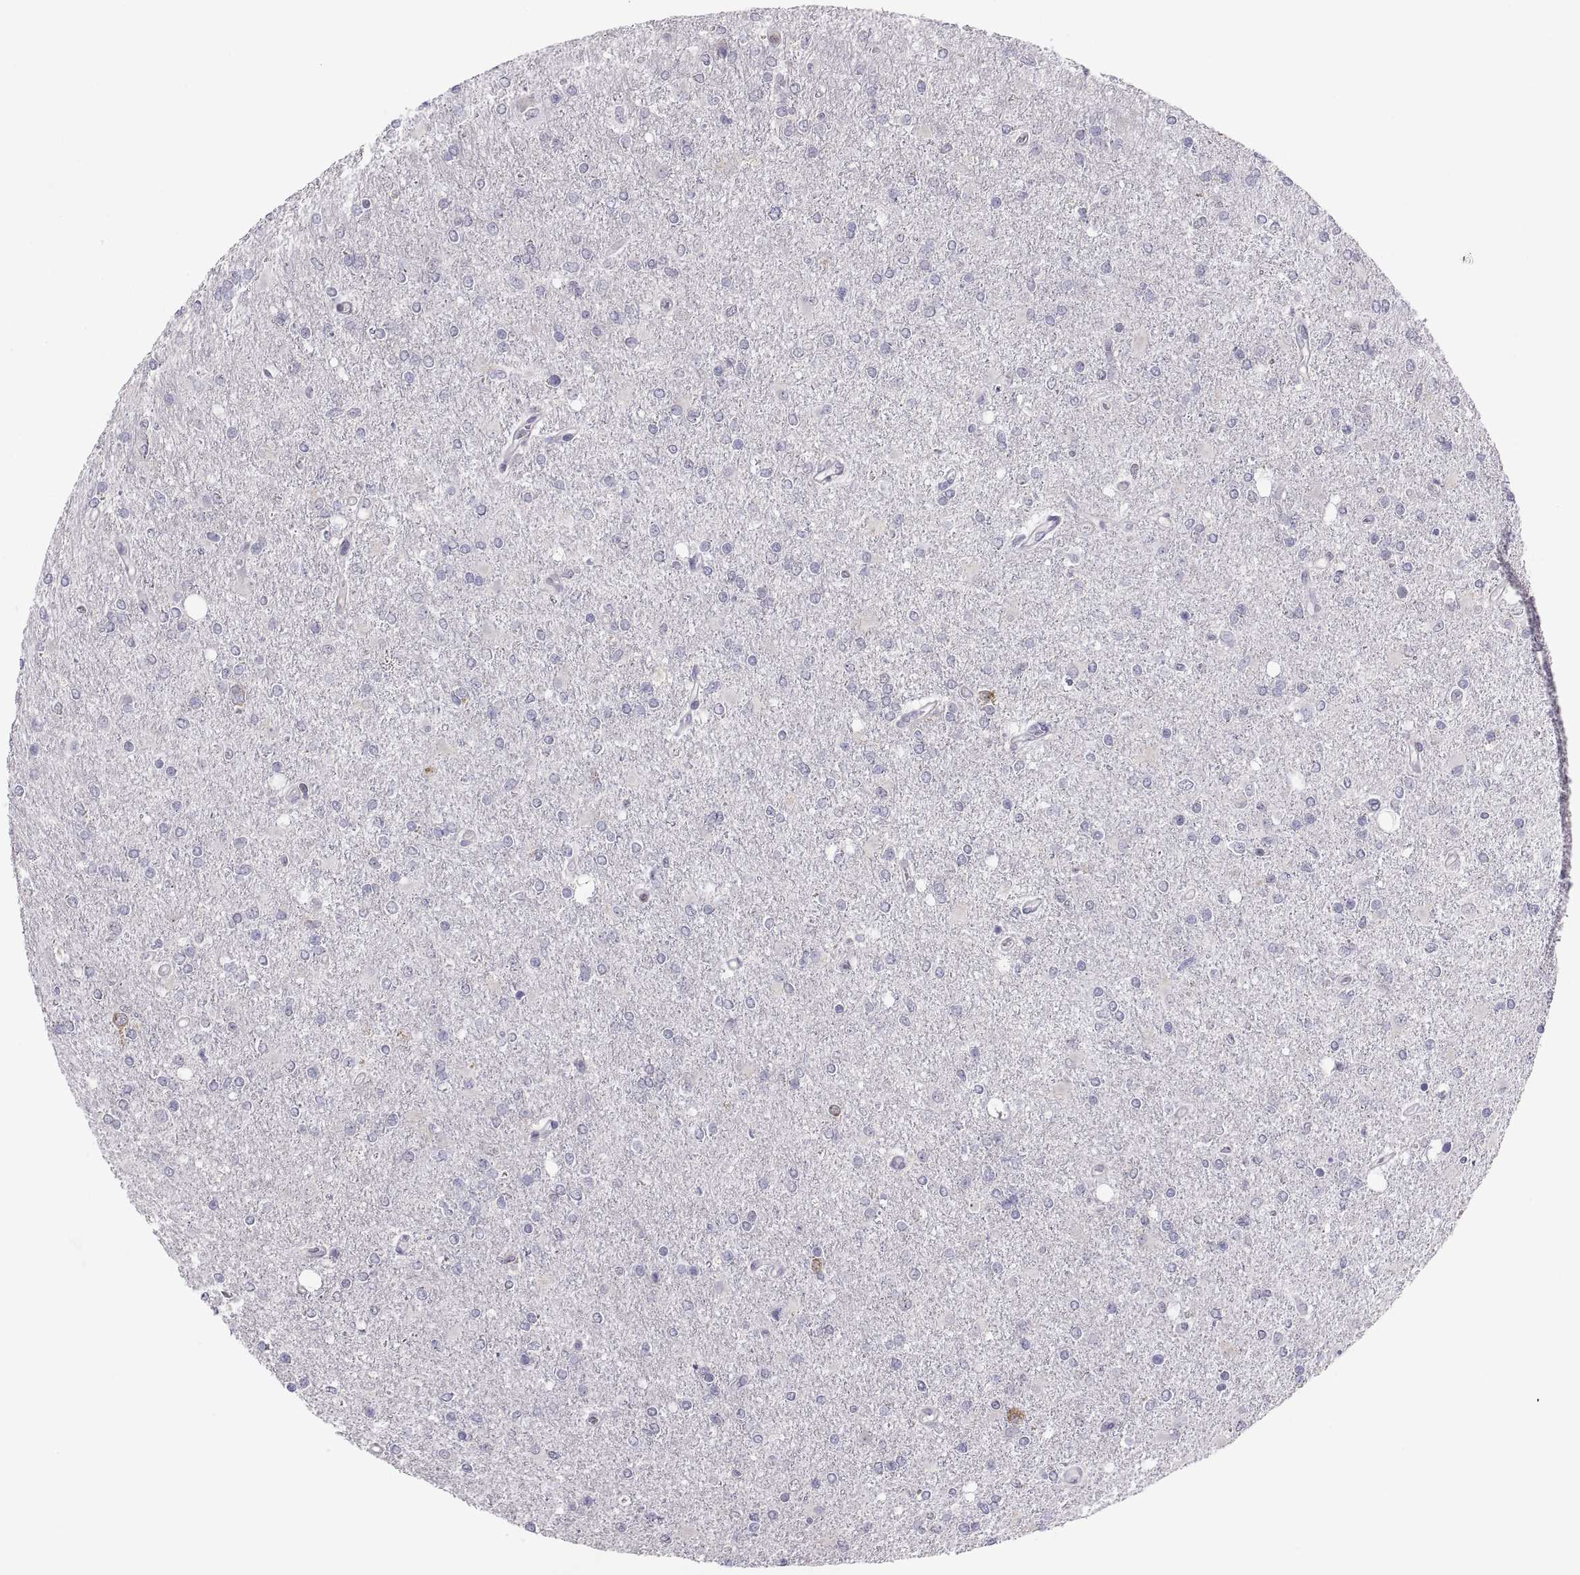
{"staining": {"intensity": "negative", "quantity": "none", "location": "none"}, "tissue": "glioma", "cell_type": "Tumor cells", "image_type": "cancer", "snomed": [{"axis": "morphology", "description": "Glioma, malignant, High grade"}, {"axis": "topography", "description": "Cerebral cortex"}], "caption": "Protein analysis of glioma demonstrates no significant positivity in tumor cells.", "gene": "ERO1A", "patient": {"sex": "male", "age": 70}}